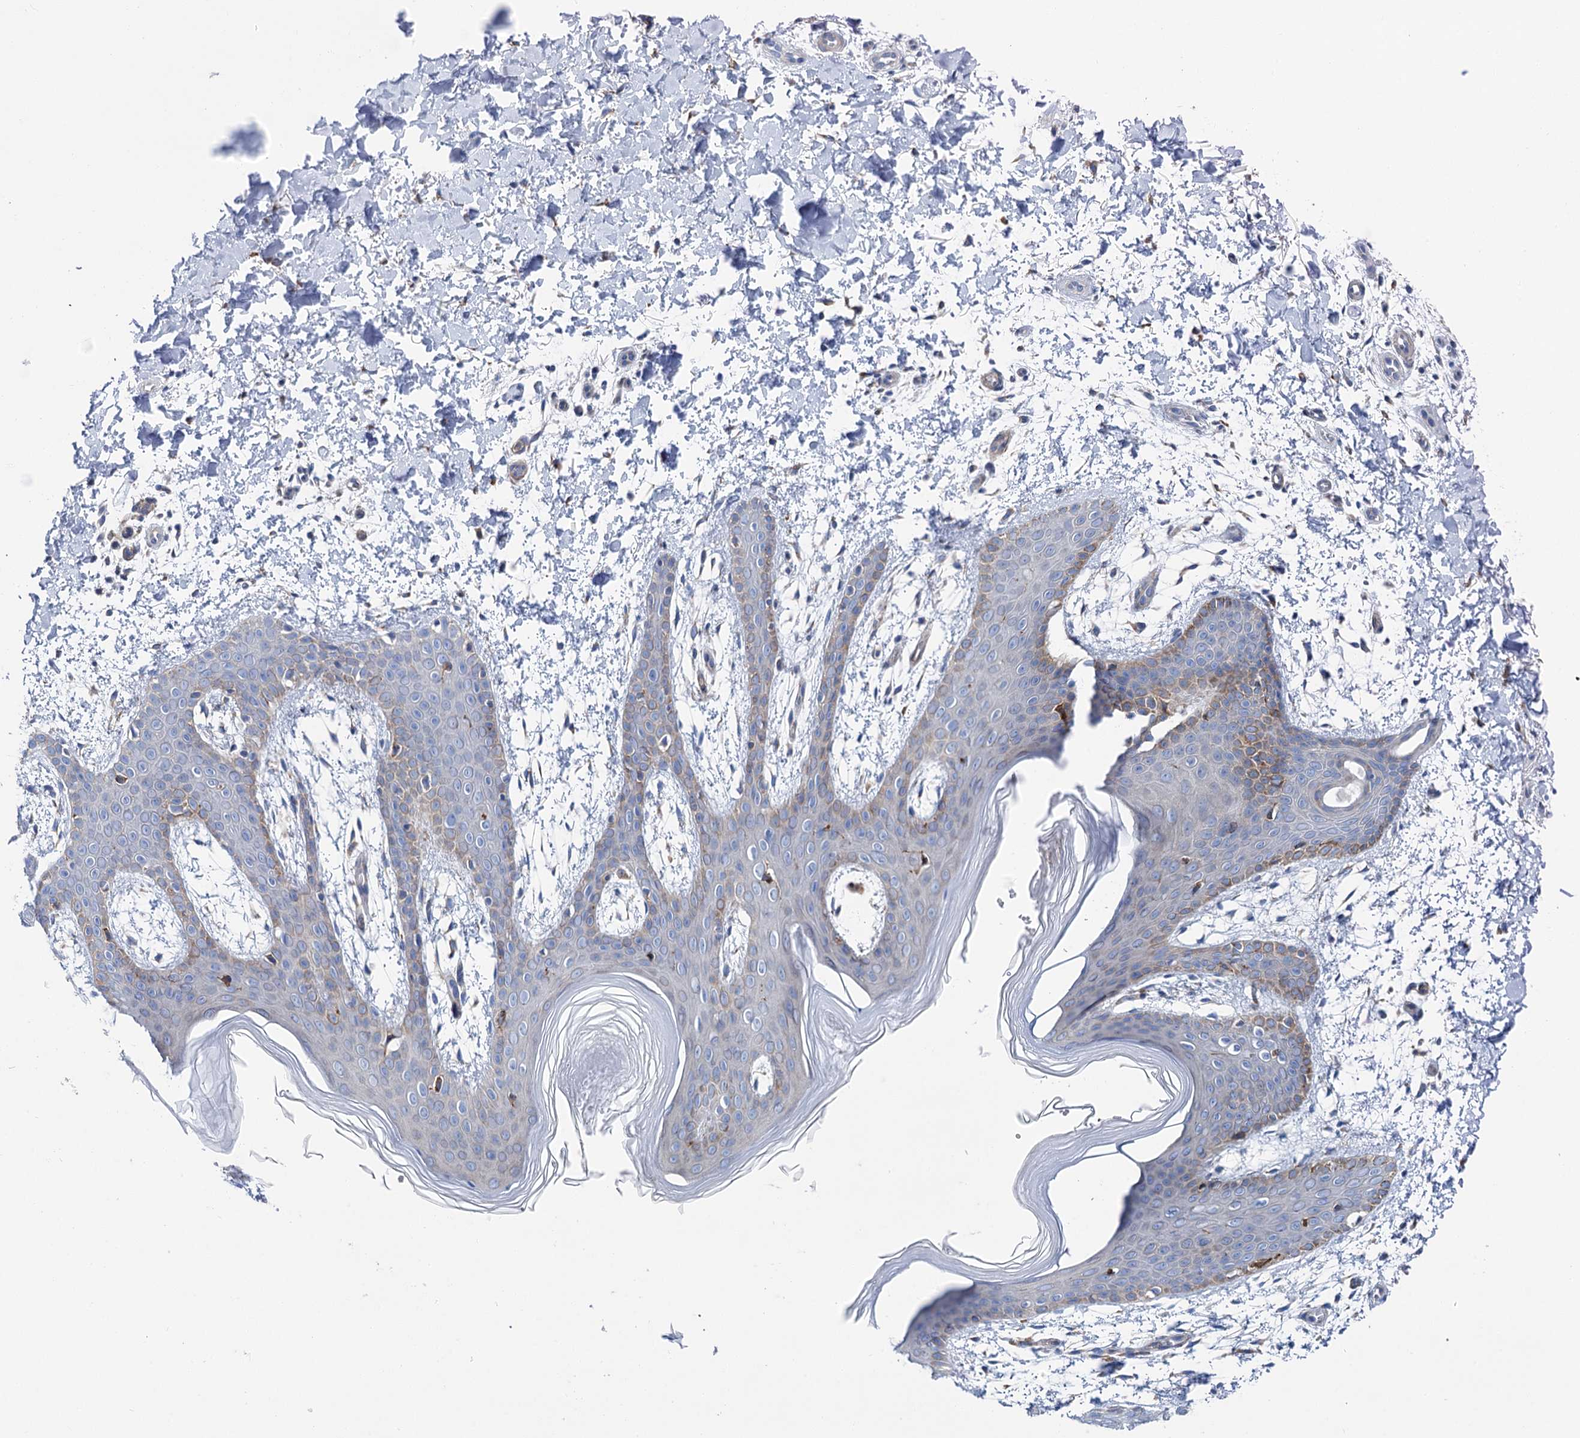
{"staining": {"intensity": "negative", "quantity": "none", "location": "none"}, "tissue": "skin", "cell_type": "Fibroblasts", "image_type": "normal", "snomed": [{"axis": "morphology", "description": "Normal tissue, NOS"}, {"axis": "topography", "description": "Skin"}], "caption": "The histopathology image exhibits no significant positivity in fibroblasts of skin. (DAB immunohistochemistry (IHC) visualized using brightfield microscopy, high magnification).", "gene": "SHE", "patient": {"sex": "male", "age": 36}}